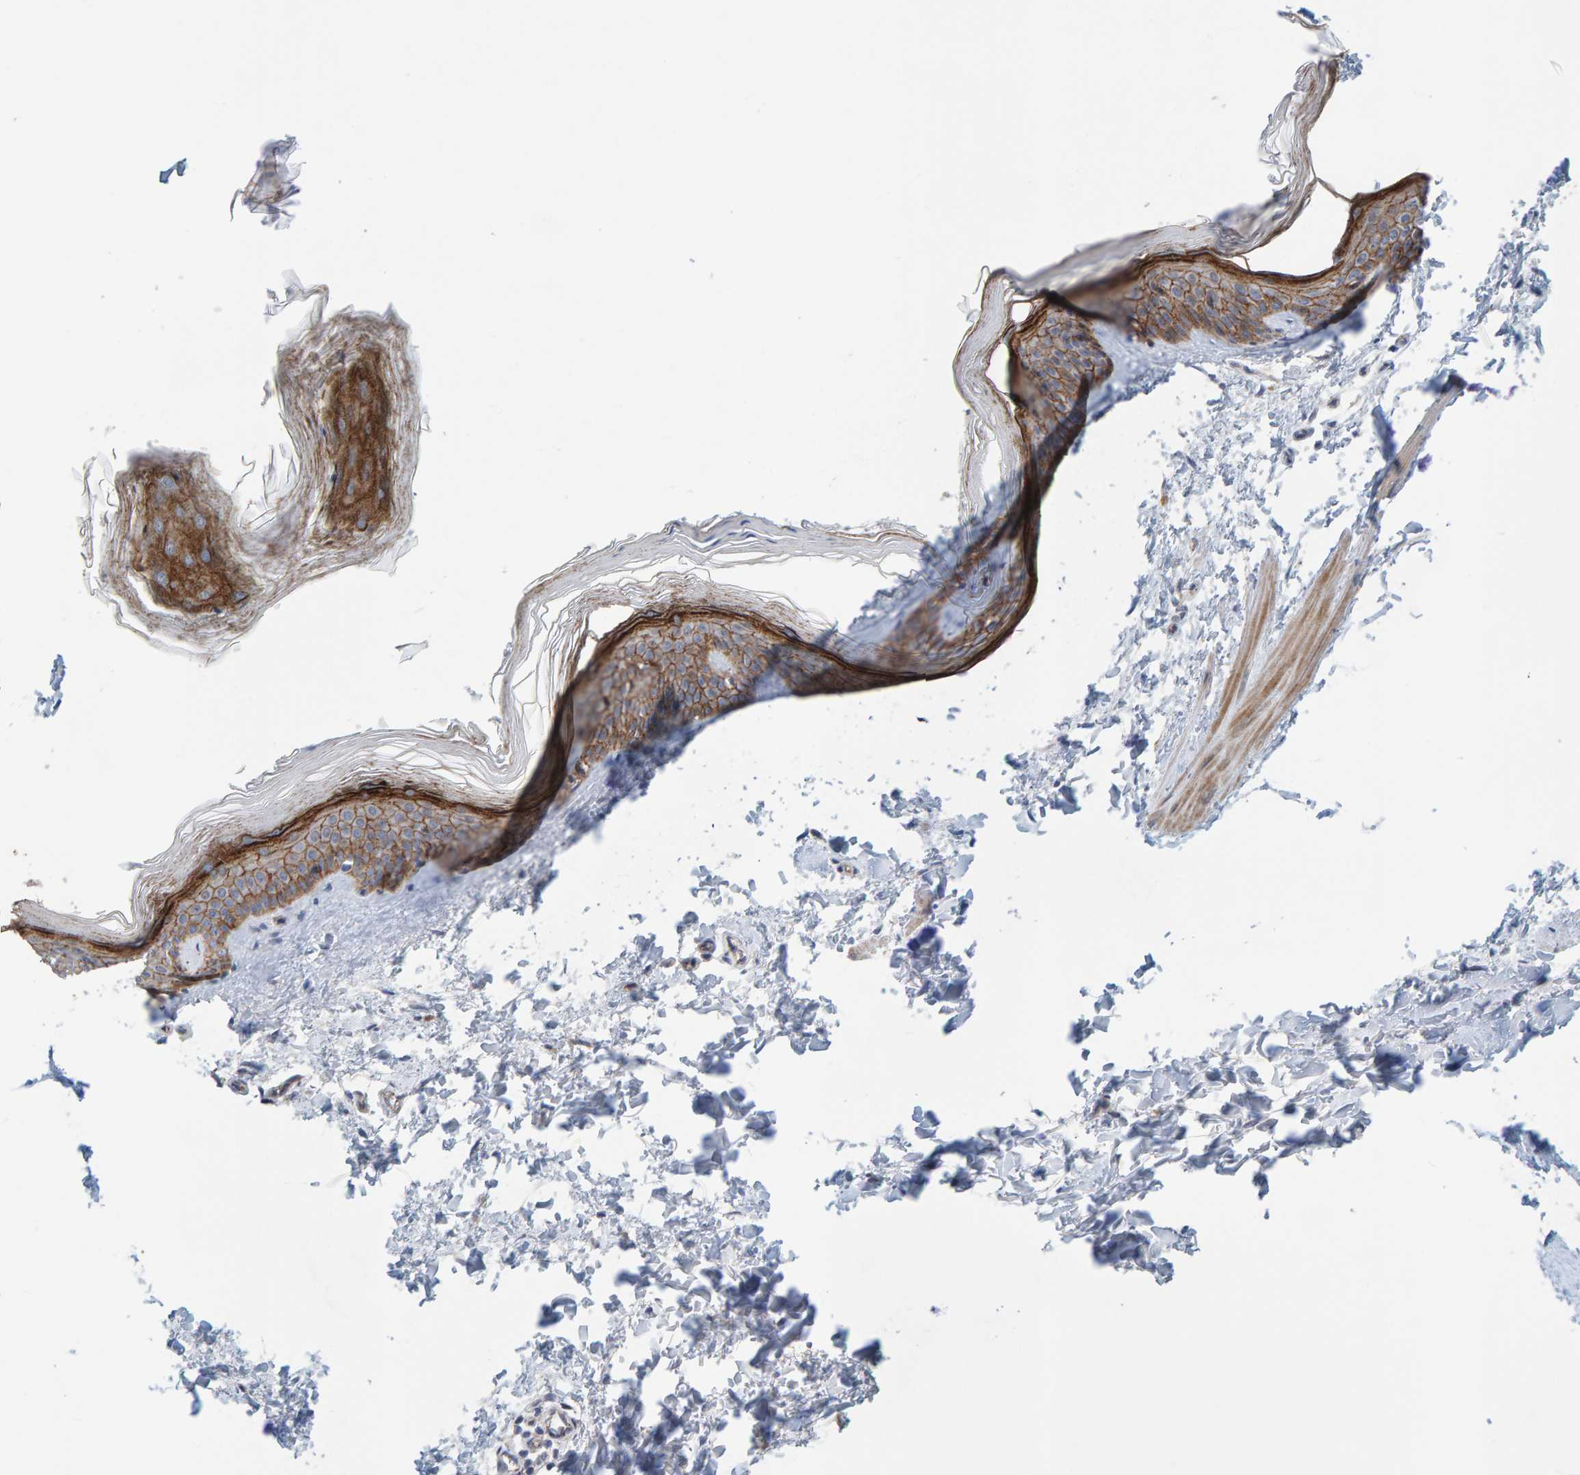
{"staining": {"intensity": "negative", "quantity": "none", "location": "none"}, "tissue": "skin", "cell_type": "Fibroblasts", "image_type": "normal", "snomed": [{"axis": "morphology", "description": "Normal tissue, NOS"}, {"axis": "topography", "description": "Skin"}], "caption": "This is an immunohistochemistry (IHC) photomicrograph of normal human skin. There is no staining in fibroblasts.", "gene": "KRBA2", "patient": {"sex": "female", "age": 27}}